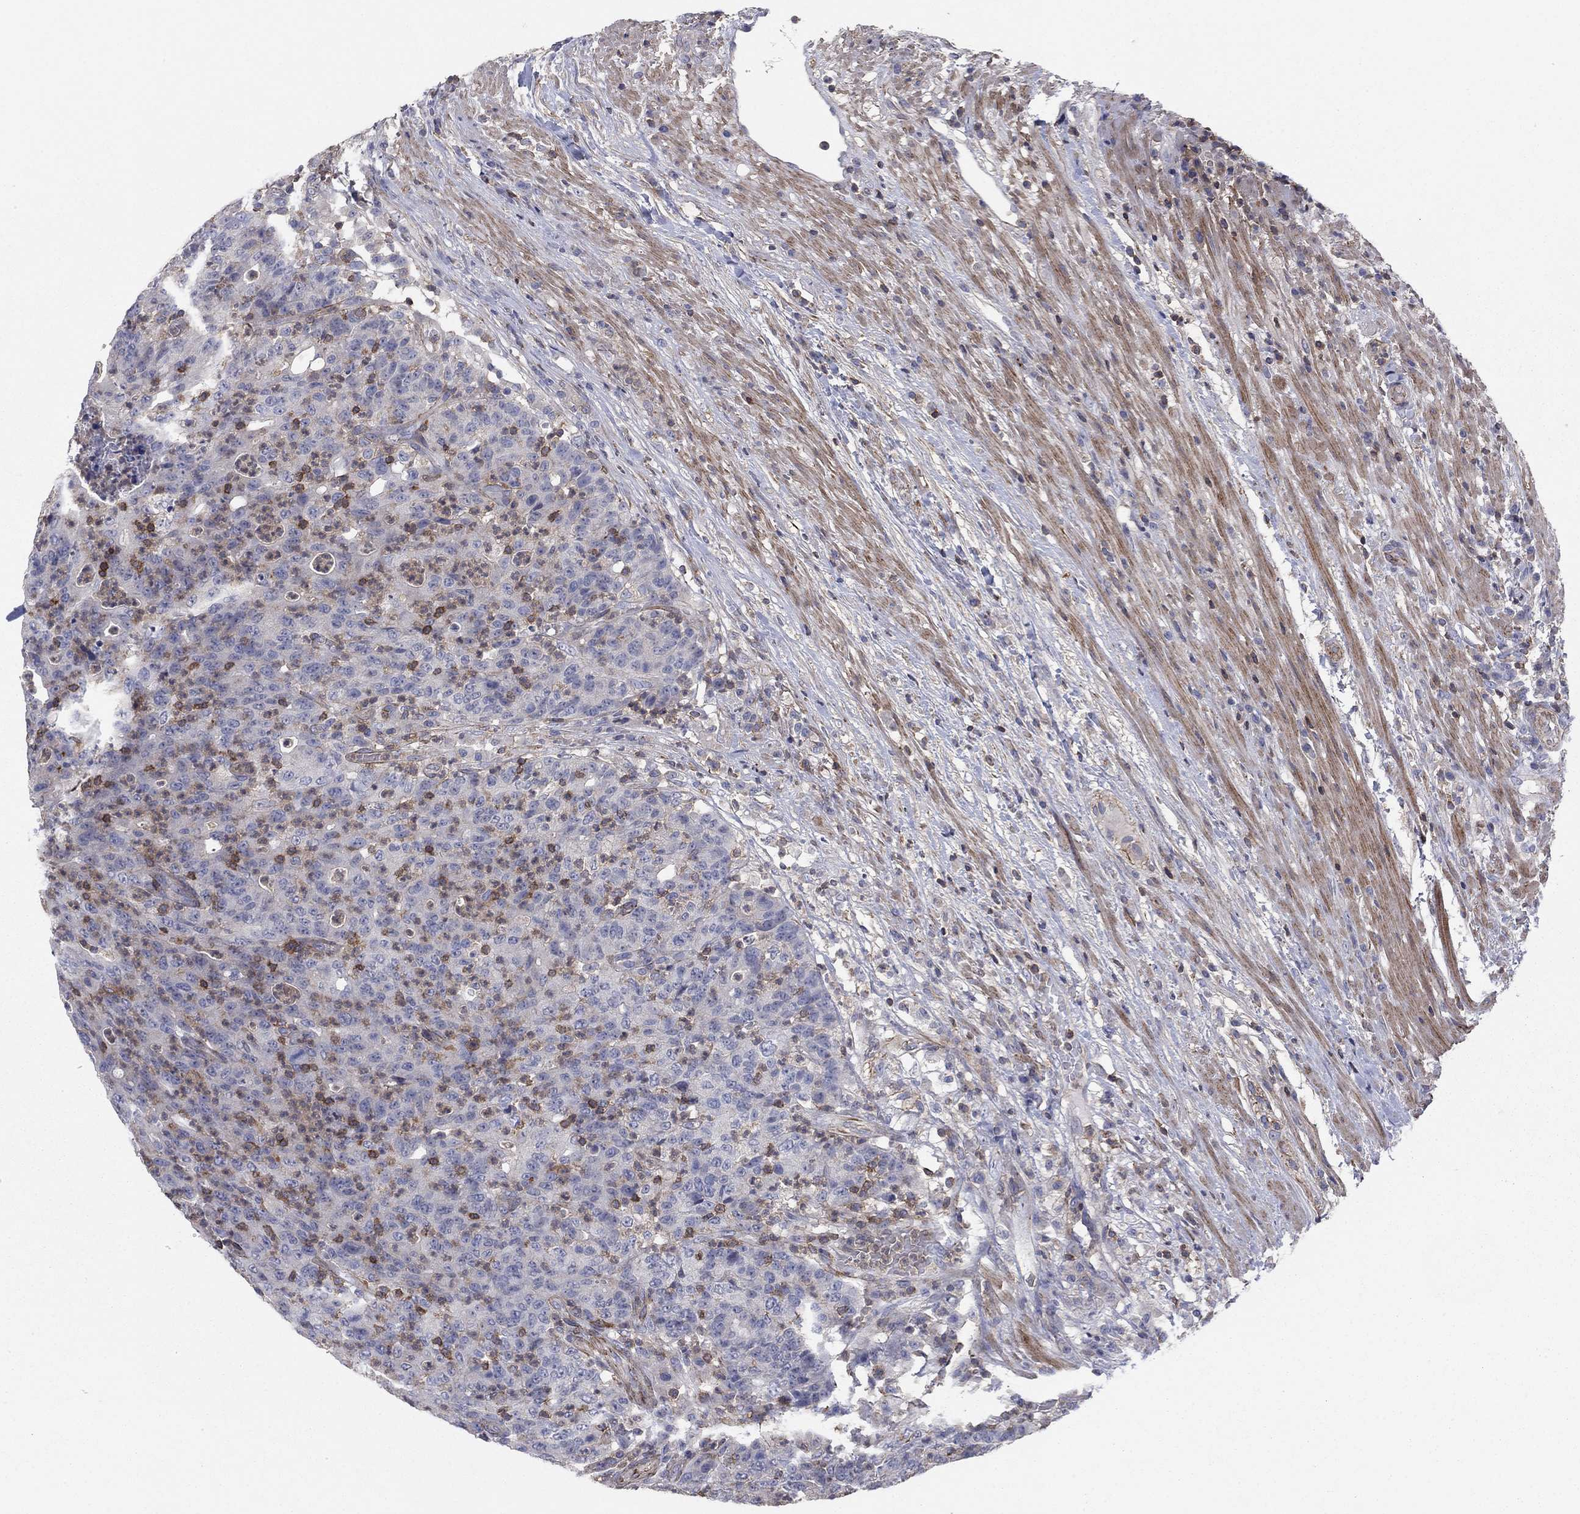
{"staining": {"intensity": "negative", "quantity": "none", "location": "none"}, "tissue": "colorectal cancer", "cell_type": "Tumor cells", "image_type": "cancer", "snomed": [{"axis": "morphology", "description": "Adenocarcinoma, NOS"}, {"axis": "topography", "description": "Colon"}], "caption": "Tumor cells show no significant protein positivity in adenocarcinoma (colorectal).", "gene": "PSD4", "patient": {"sex": "male", "age": 70}}